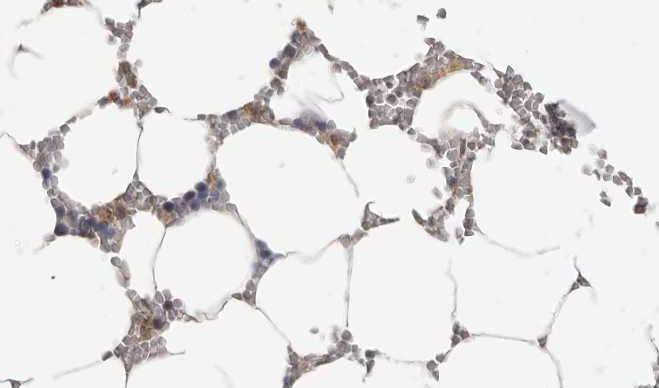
{"staining": {"intensity": "moderate", "quantity": "25%-75%", "location": "cytoplasmic/membranous"}, "tissue": "bone marrow", "cell_type": "Hematopoietic cells", "image_type": "normal", "snomed": [{"axis": "morphology", "description": "Normal tissue, NOS"}, {"axis": "topography", "description": "Bone marrow"}], "caption": "DAB immunohistochemical staining of benign human bone marrow demonstrates moderate cytoplasmic/membranous protein expression in approximately 25%-75% of hematopoietic cells.", "gene": "MSRB2", "patient": {"sex": "male", "age": 70}}